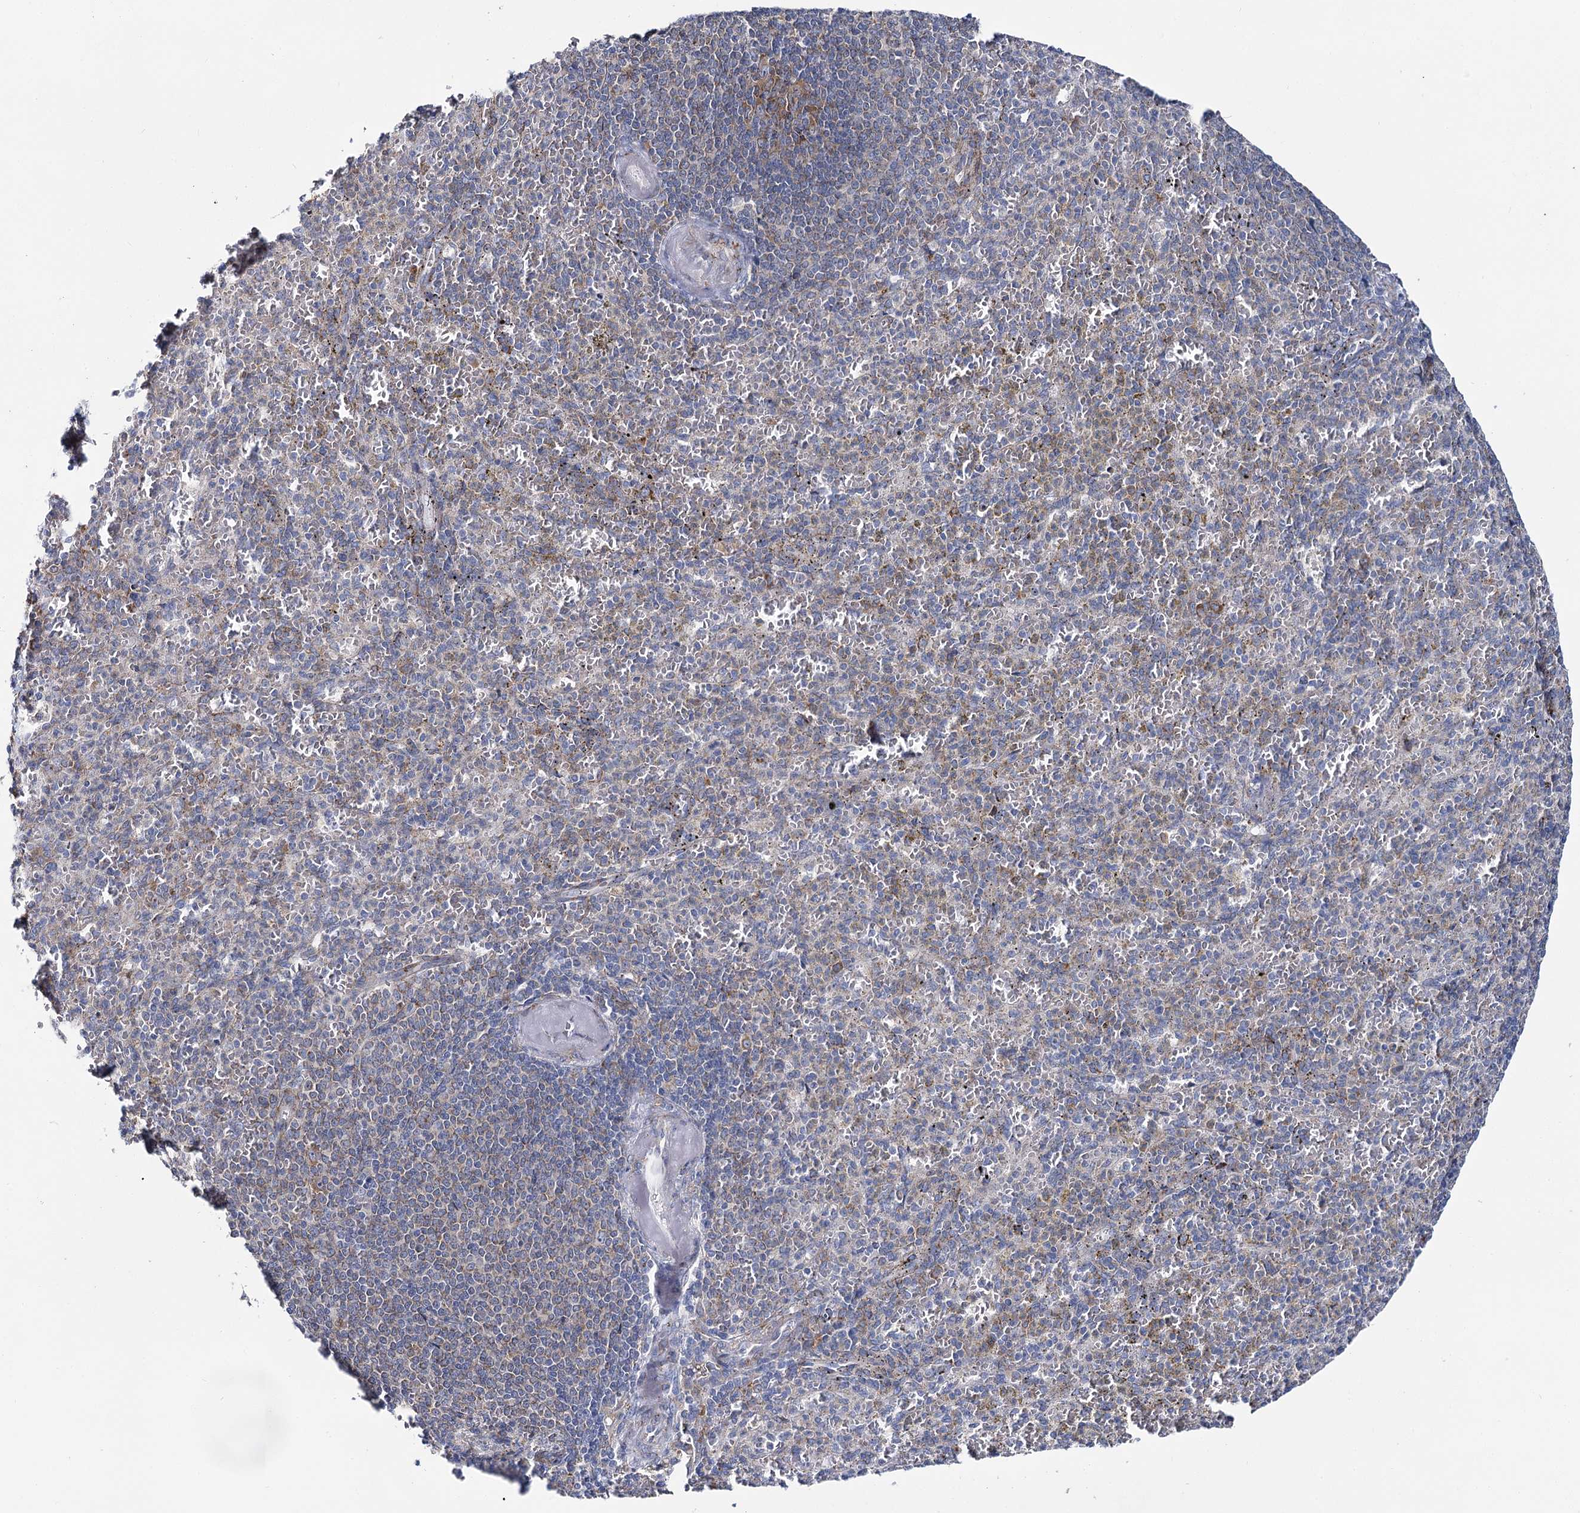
{"staining": {"intensity": "negative", "quantity": "none", "location": "none"}, "tissue": "spleen", "cell_type": "Cells in red pulp", "image_type": "normal", "snomed": [{"axis": "morphology", "description": "Normal tissue, NOS"}, {"axis": "topography", "description": "Spleen"}], "caption": "Spleen was stained to show a protein in brown. There is no significant positivity in cells in red pulp. (DAB immunohistochemistry with hematoxylin counter stain).", "gene": "THUMPD3", "patient": {"sex": "female", "age": 74}}